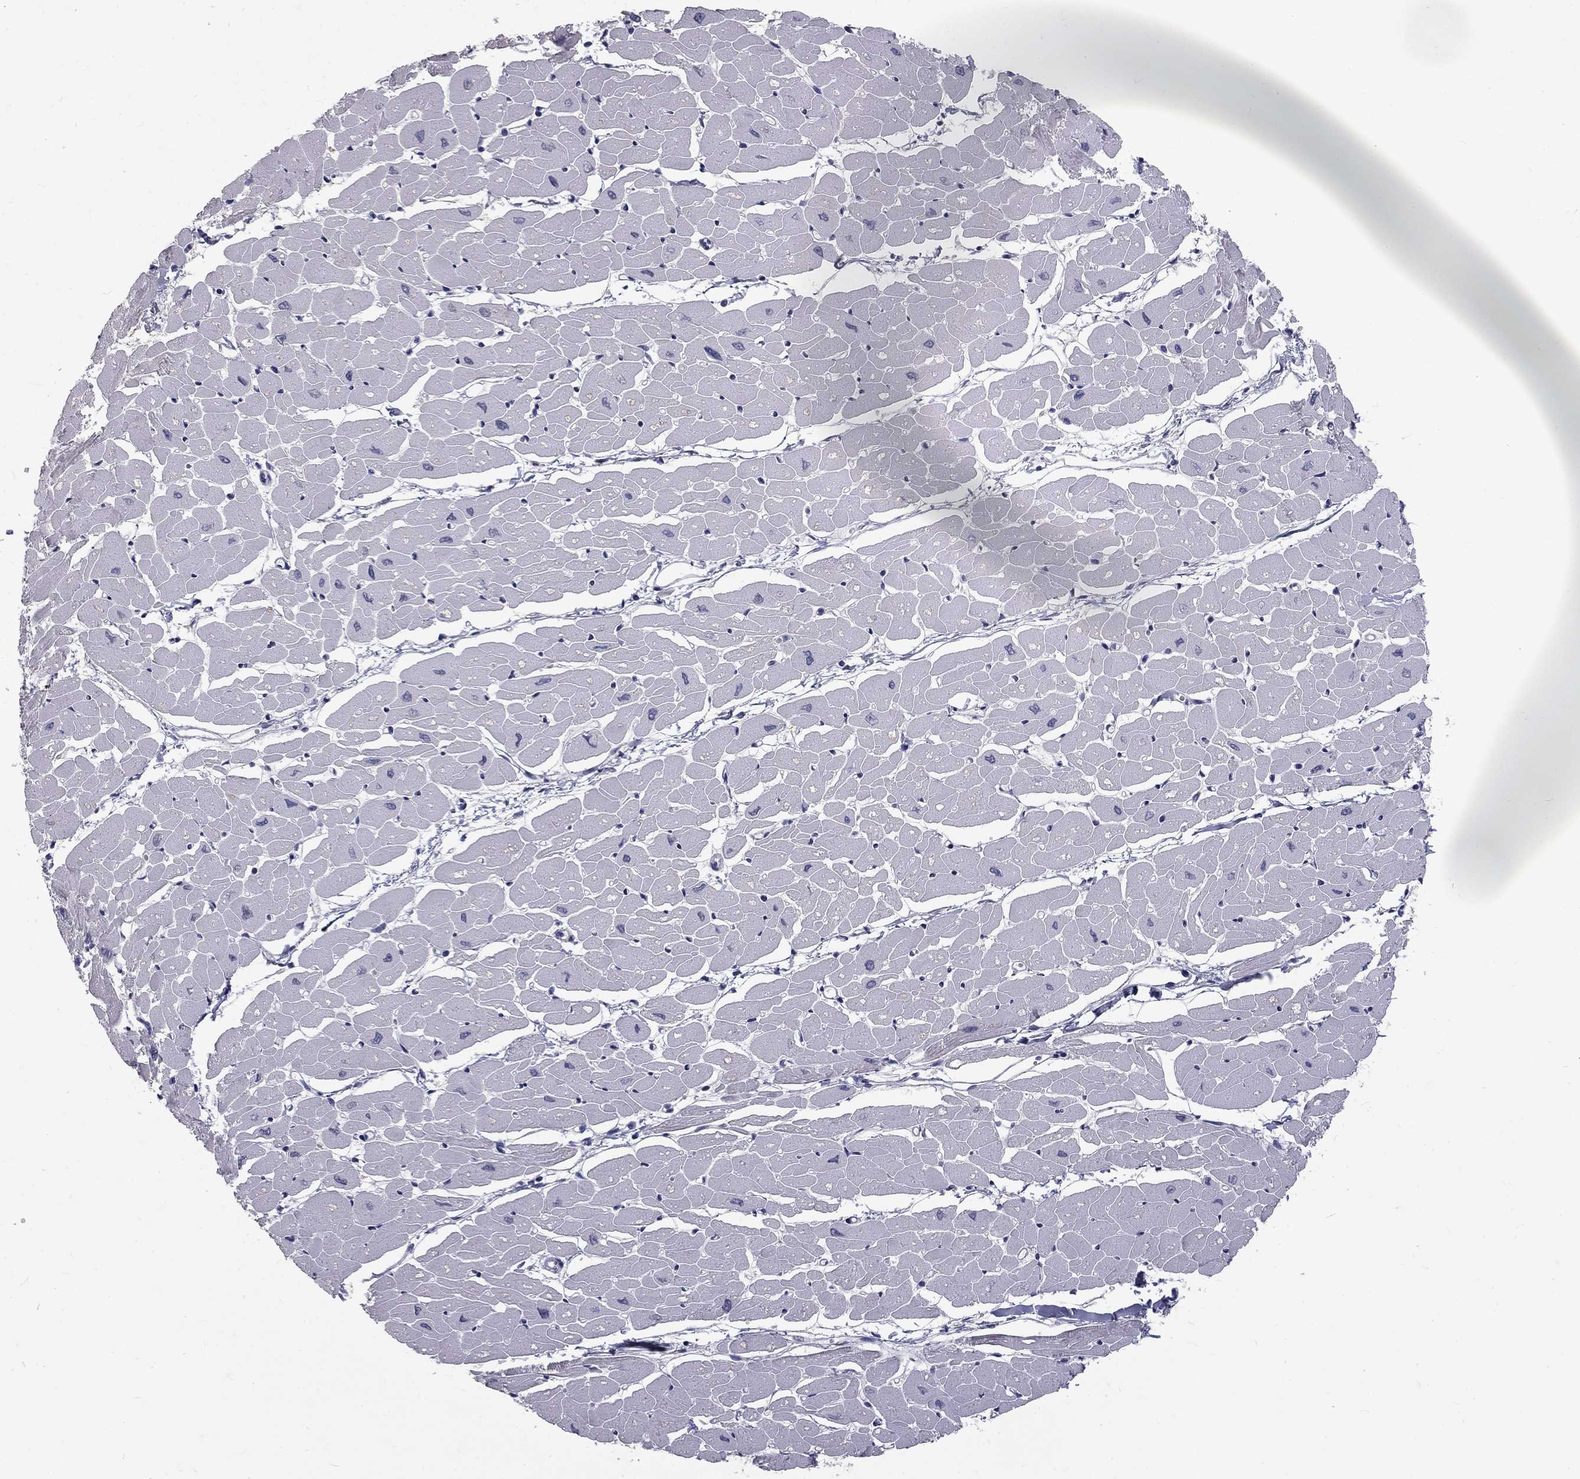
{"staining": {"intensity": "negative", "quantity": "none", "location": "none"}, "tissue": "heart muscle", "cell_type": "Cardiomyocytes", "image_type": "normal", "snomed": [{"axis": "morphology", "description": "Normal tissue, NOS"}, {"axis": "topography", "description": "Heart"}], "caption": "Immunohistochemical staining of benign heart muscle shows no significant expression in cardiomyocytes.", "gene": "NOS1", "patient": {"sex": "male", "age": 57}}